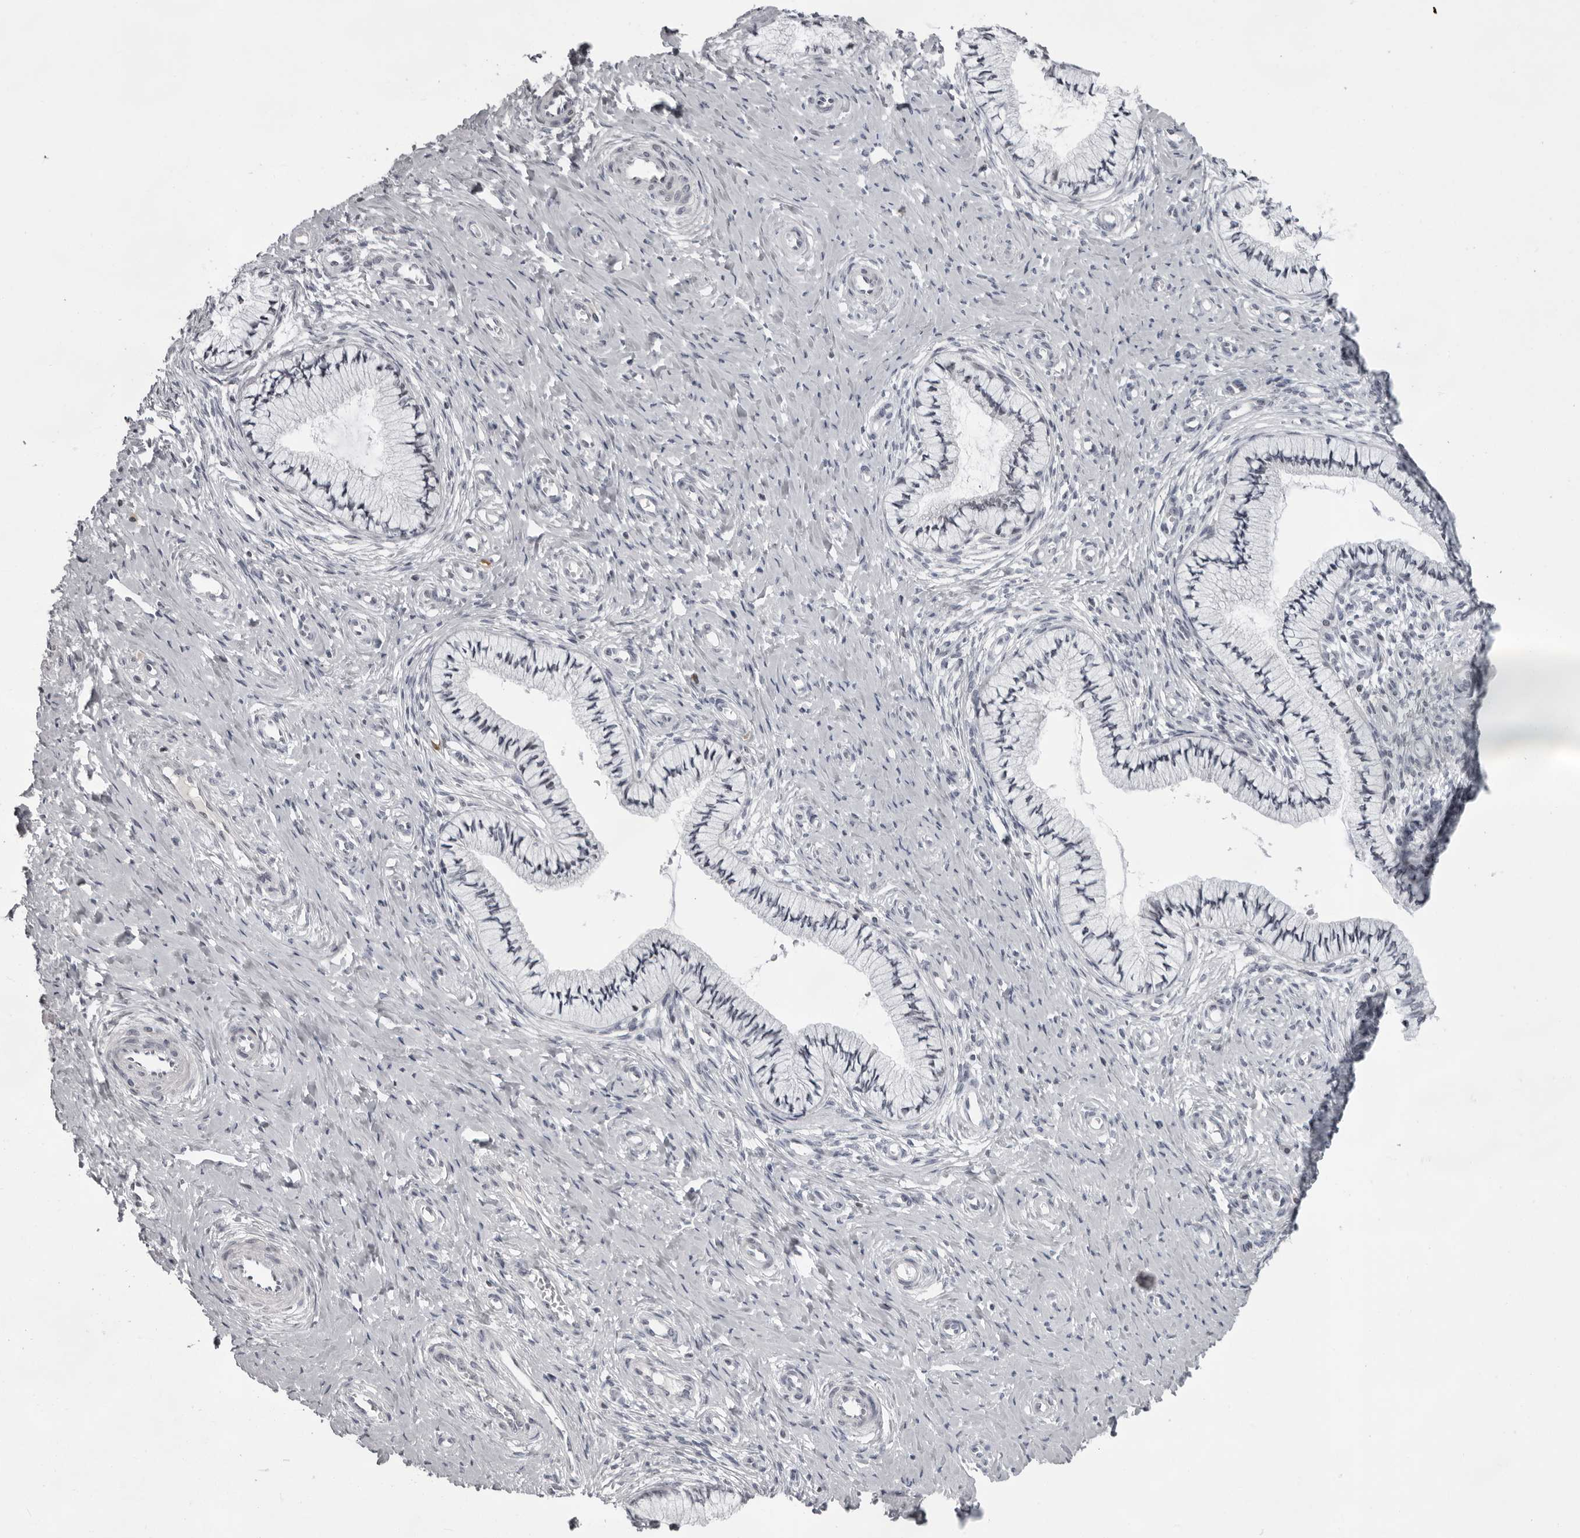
{"staining": {"intensity": "negative", "quantity": "none", "location": "none"}, "tissue": "cervix", "cell_type": "Glandular cells", "image_type": "normal", "snomed": [{"axis": "morphology", "description": "Normal tissue, NOS"}, {"axis": "topography", "description": "Cervix"}], "caption": "IHC of normal human cervix shows no positivity in glandular cells.", "gene": "EXOSC10", "patient": {"sex": "female", "age": 36}}